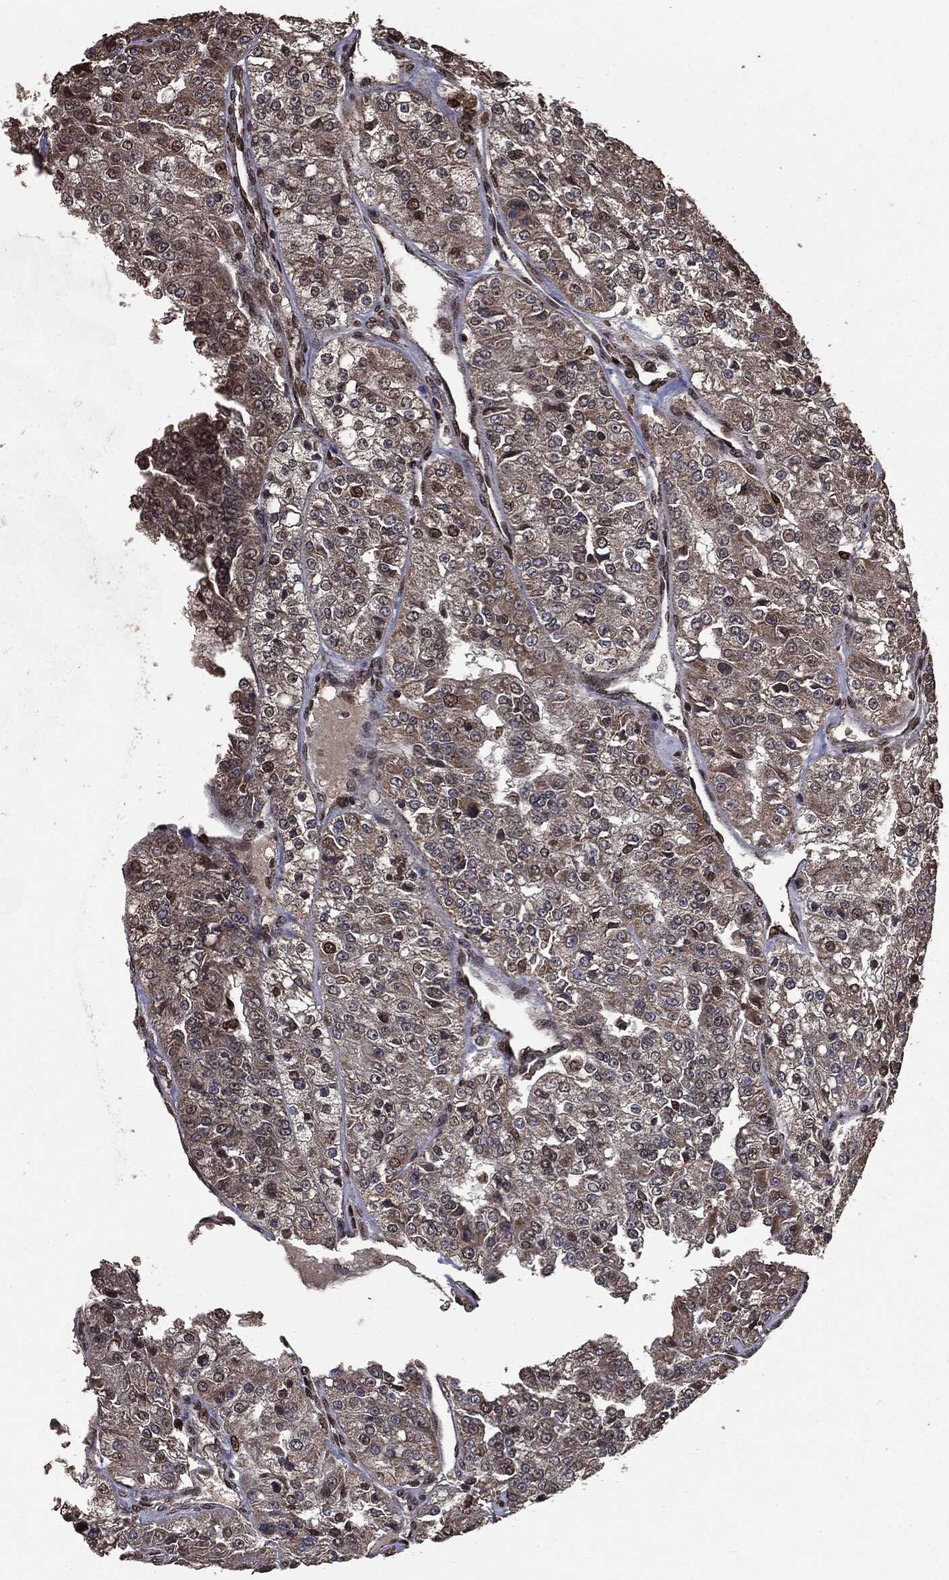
{"staining": {"intensity": "strong", "quantity": "<25%", "location": "cytoplasmic/membranous,nuclear"}, "tissue": "renal cancer", "cell_type": "Tumor cells", "image_type": "cancer", "snomed": [{"axis": "morphology", "description": "Adenocarcinoma, NOS"}, {"axis": "topography", "description": "Kidney"}], "caption": "Immunohistochemical staining of human adenocarcinoma (renal) exhibits medium levels of strong cytoplasmic/membranous and nuclear positivity in about <25% of tumor cells.", "gene": "PPP6R2", "patient": {"sex": "female", "age": 63}}